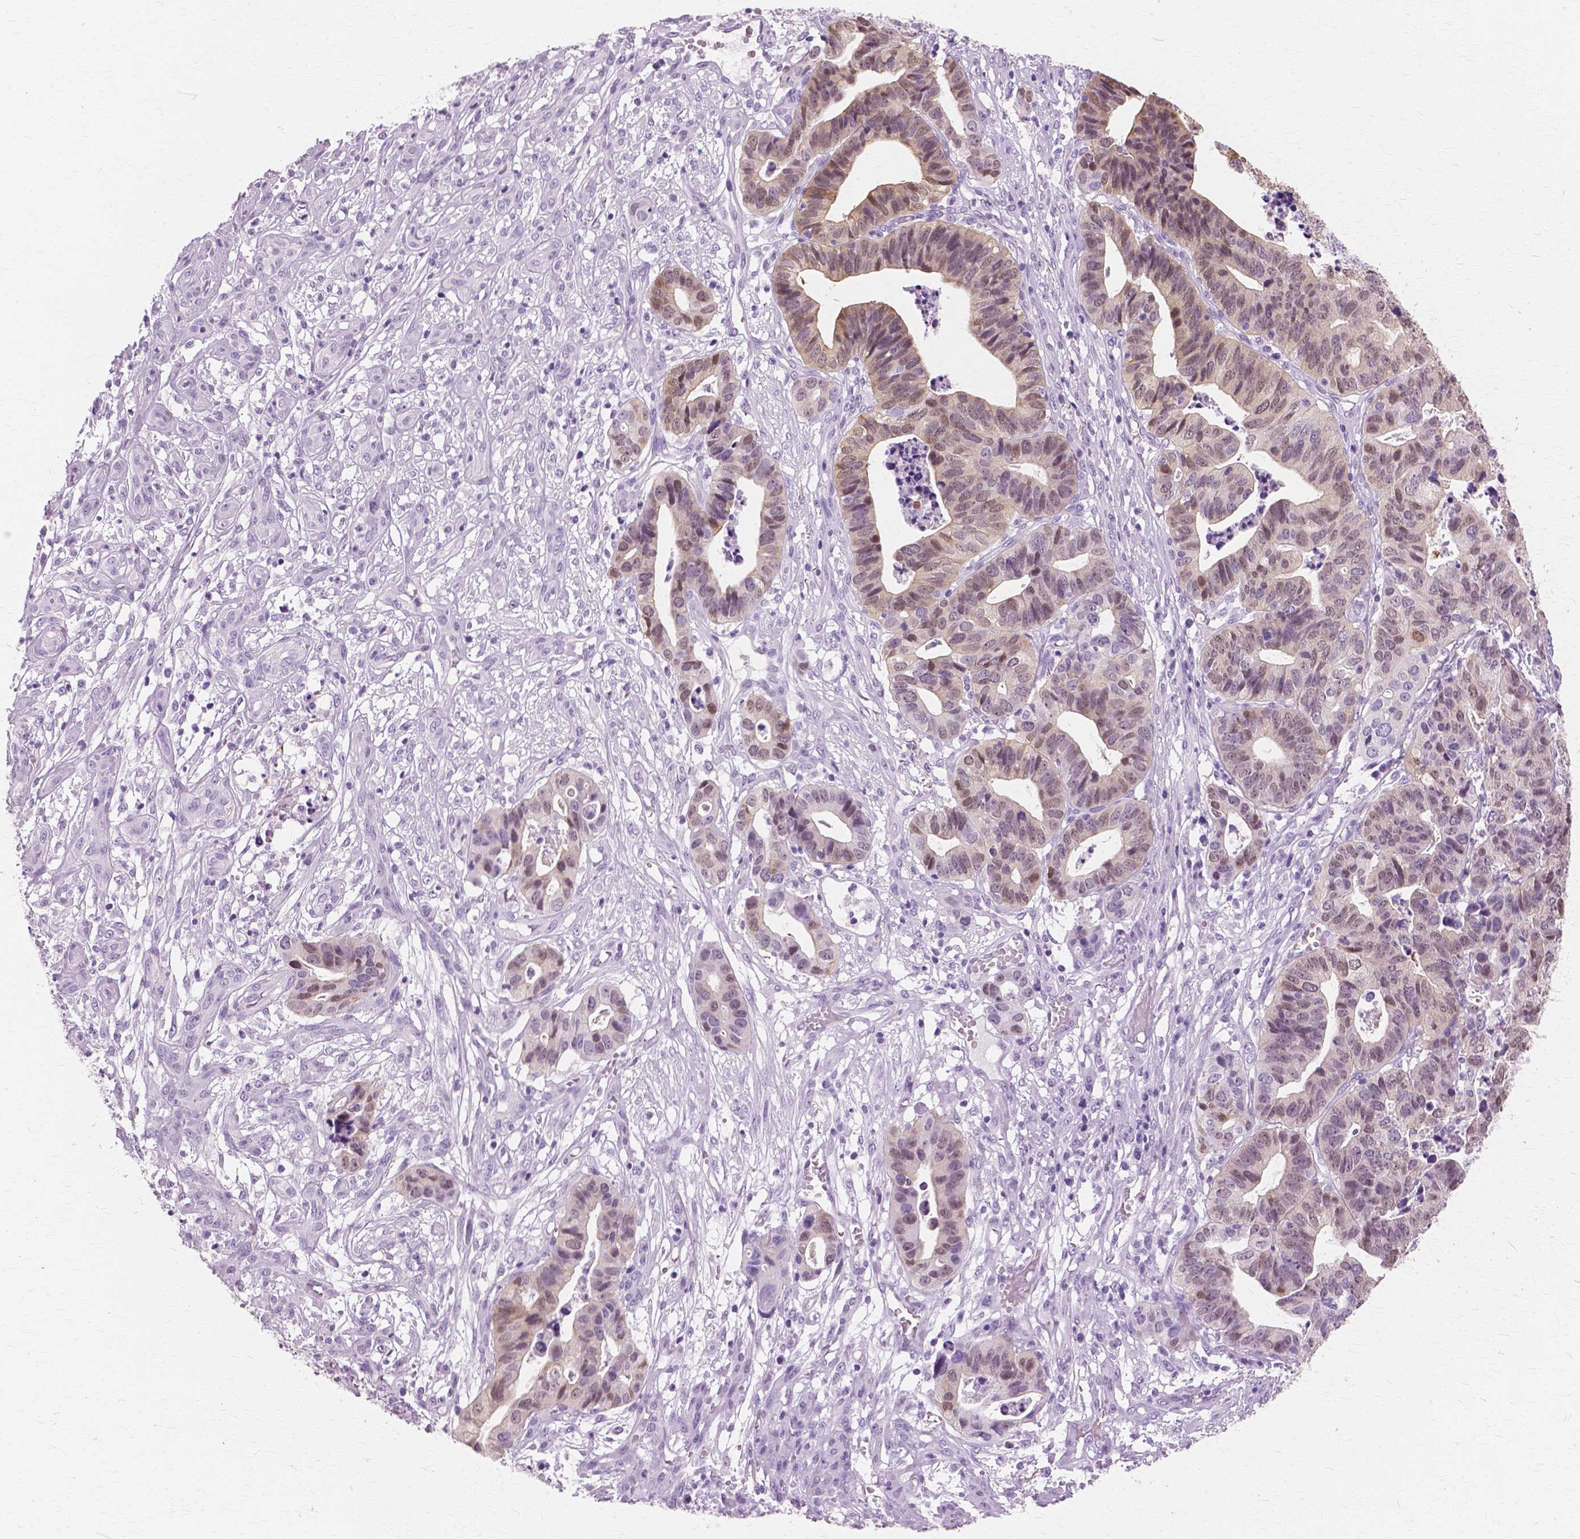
{"staining": {"intensity": "weak", "quantity": "25%-75%", "location": "cytoplasmic/membranous,nuclear"}, "tissue": "stomach cancer", "cell_type": "Tumor cells", "image_type": "cancer", "snomed": [{"axis": "morphology", "description": "Adenocarcinoma, NOS"}, {"axis": "topography", "description": "Stomach, upper"}], "caption": "Immunohistochemistry histopathology image of human stomach adenocarcinoma stained for a protein (brown), which reveals low levels of weak cytoplasmic/membranous and nuclear staining in about 25%-75% of tumor cells.", "gene": "SFTPD", "patient": {"sex": "female", "age": 67}}